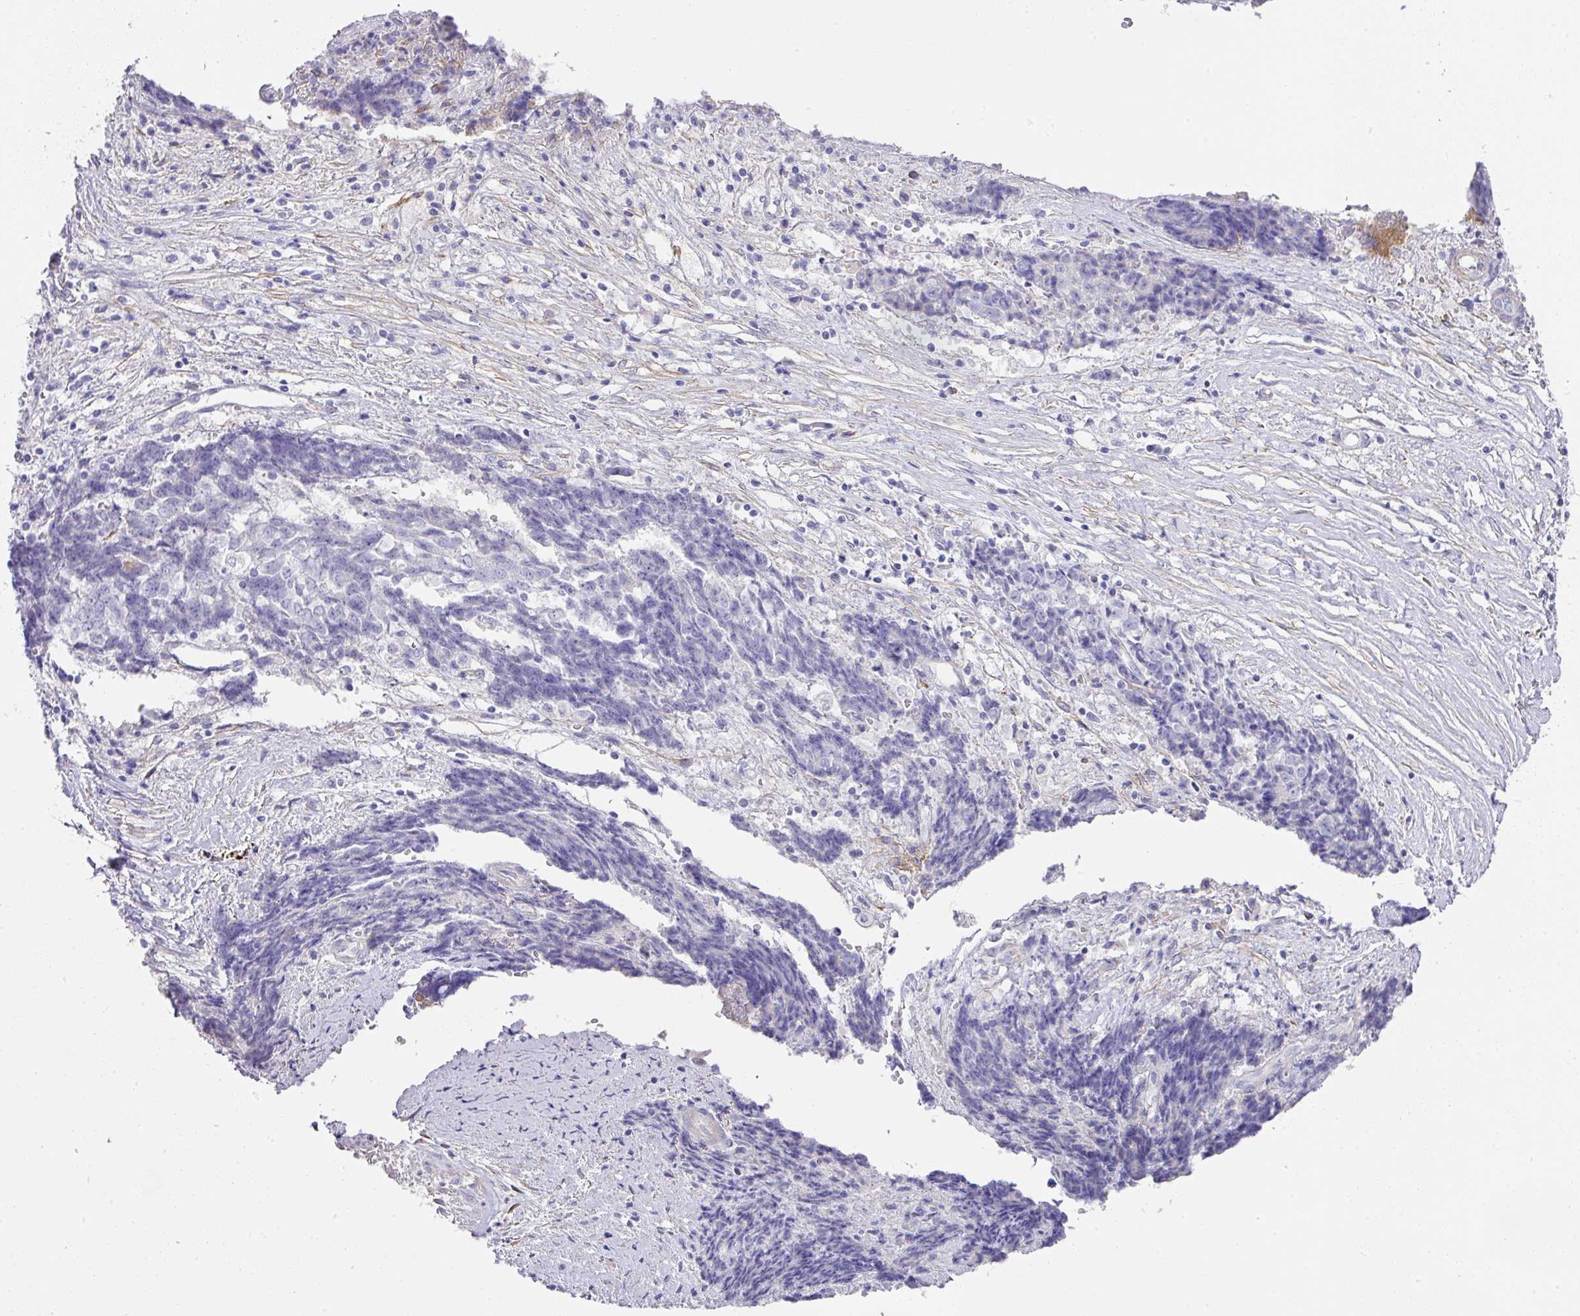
{"staining": {"intensity": "negative", "quantity": "none", "location": "none"}, "tissue": "ovarian cancer", "cell_type": "Tumor cells", "image_type": "cancer", "snomed": [{"axis": "morphology", "description": "Carcinoma, endometroid"}, {"axis": "topography", "description": "Ovary"}], "caption": "Tumor cells show no significant expression in ovarian cancer (endometroid carcinoma).", "gene": "TARM1", "patient": {"sex": "female", "age": 42}}